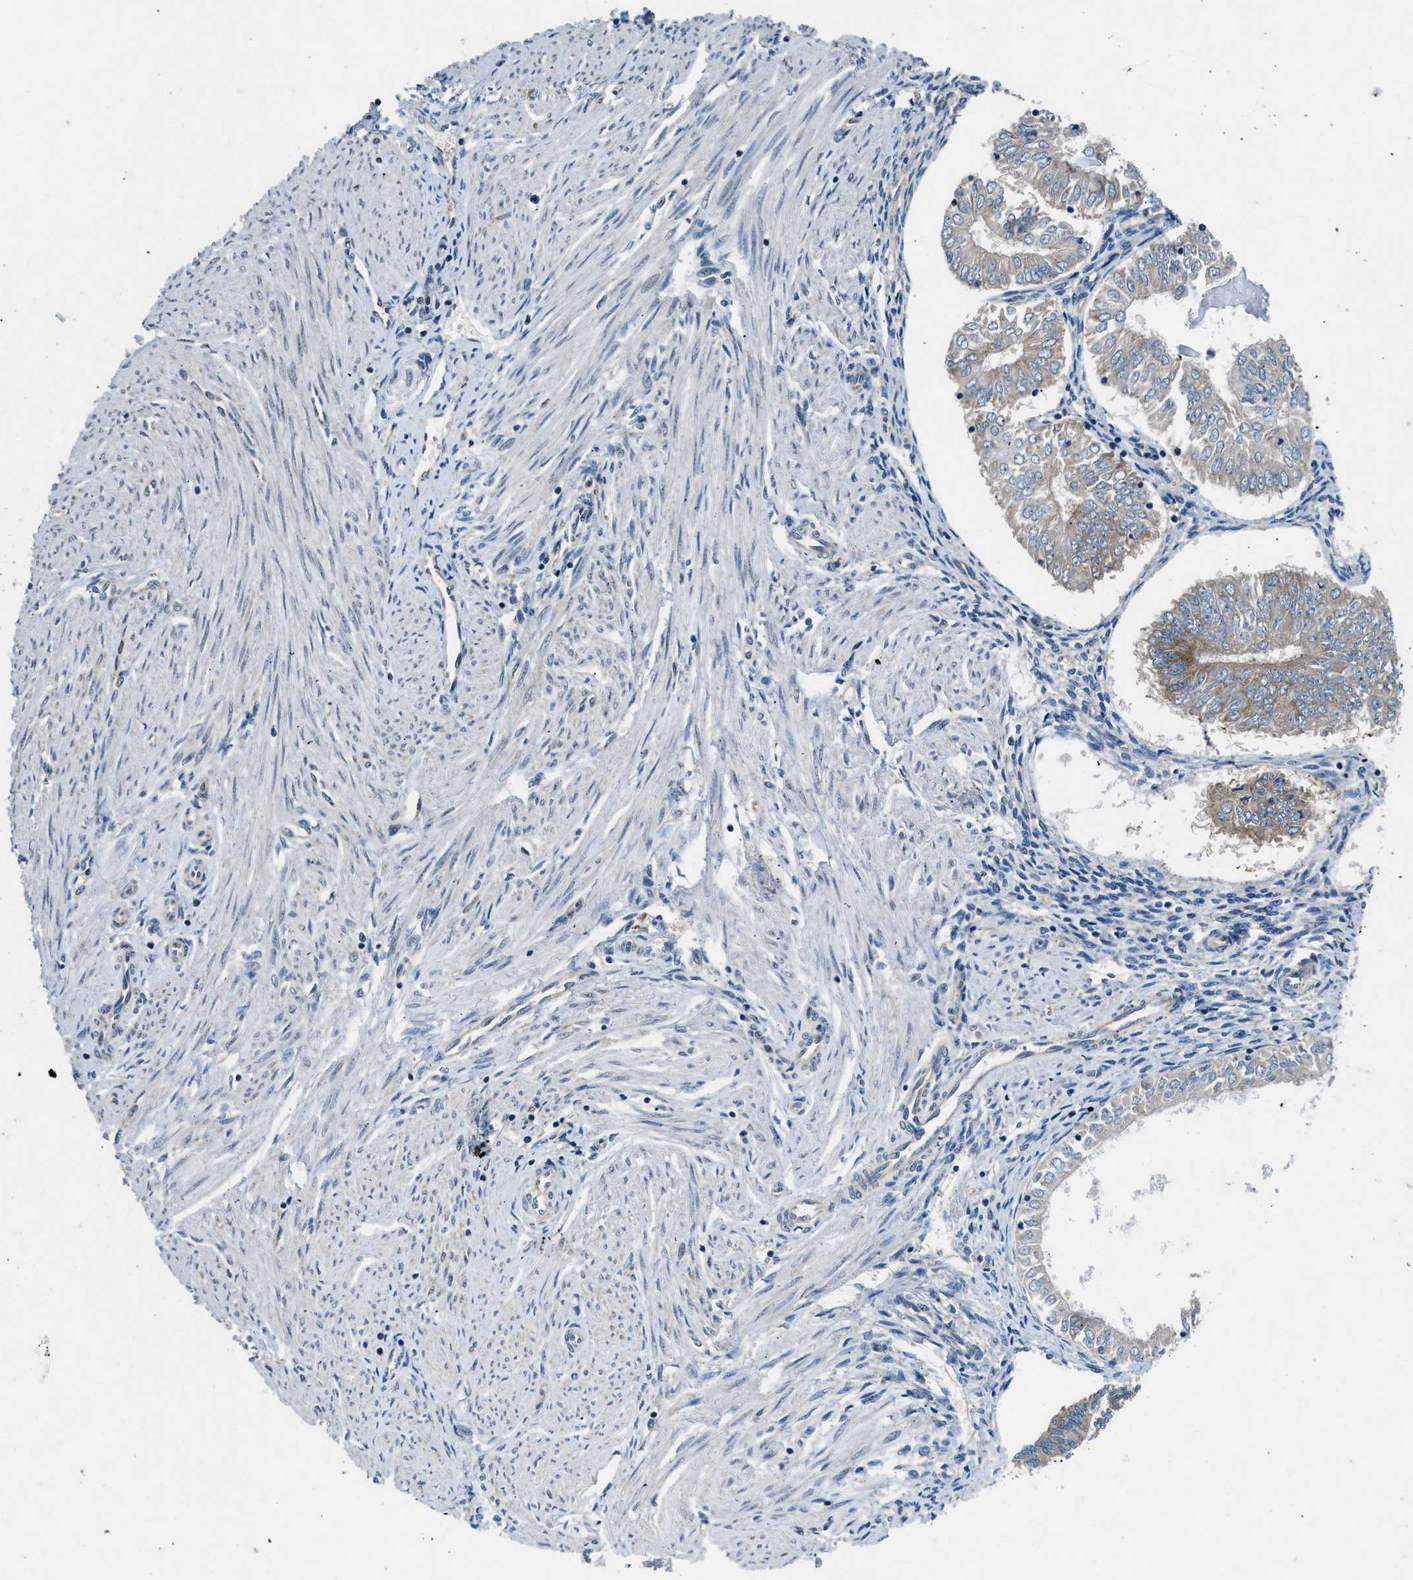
{"staining": {"intensity": "moderate", "quantity": "<25%", "location": "cytoplasmic/membranous"}, "tissue": "endometrial cancer", "cell_type": "Tumor cells", "image_type": "cancer", "snomed": [{"axis": "morphology", "description": "Adenocarcinoma, NOS"}, {"axis": "topography", "description": "Endometrium"}], "caption": "A high-resolution image shows immunohistochemistry staining of endometrial cancer, which reveals moderate cytoplasmic/membranous staining in approximately <25% of tumor cells.", "gene": "PA2G4", "patient": {"sex": "female", "age": 53}}